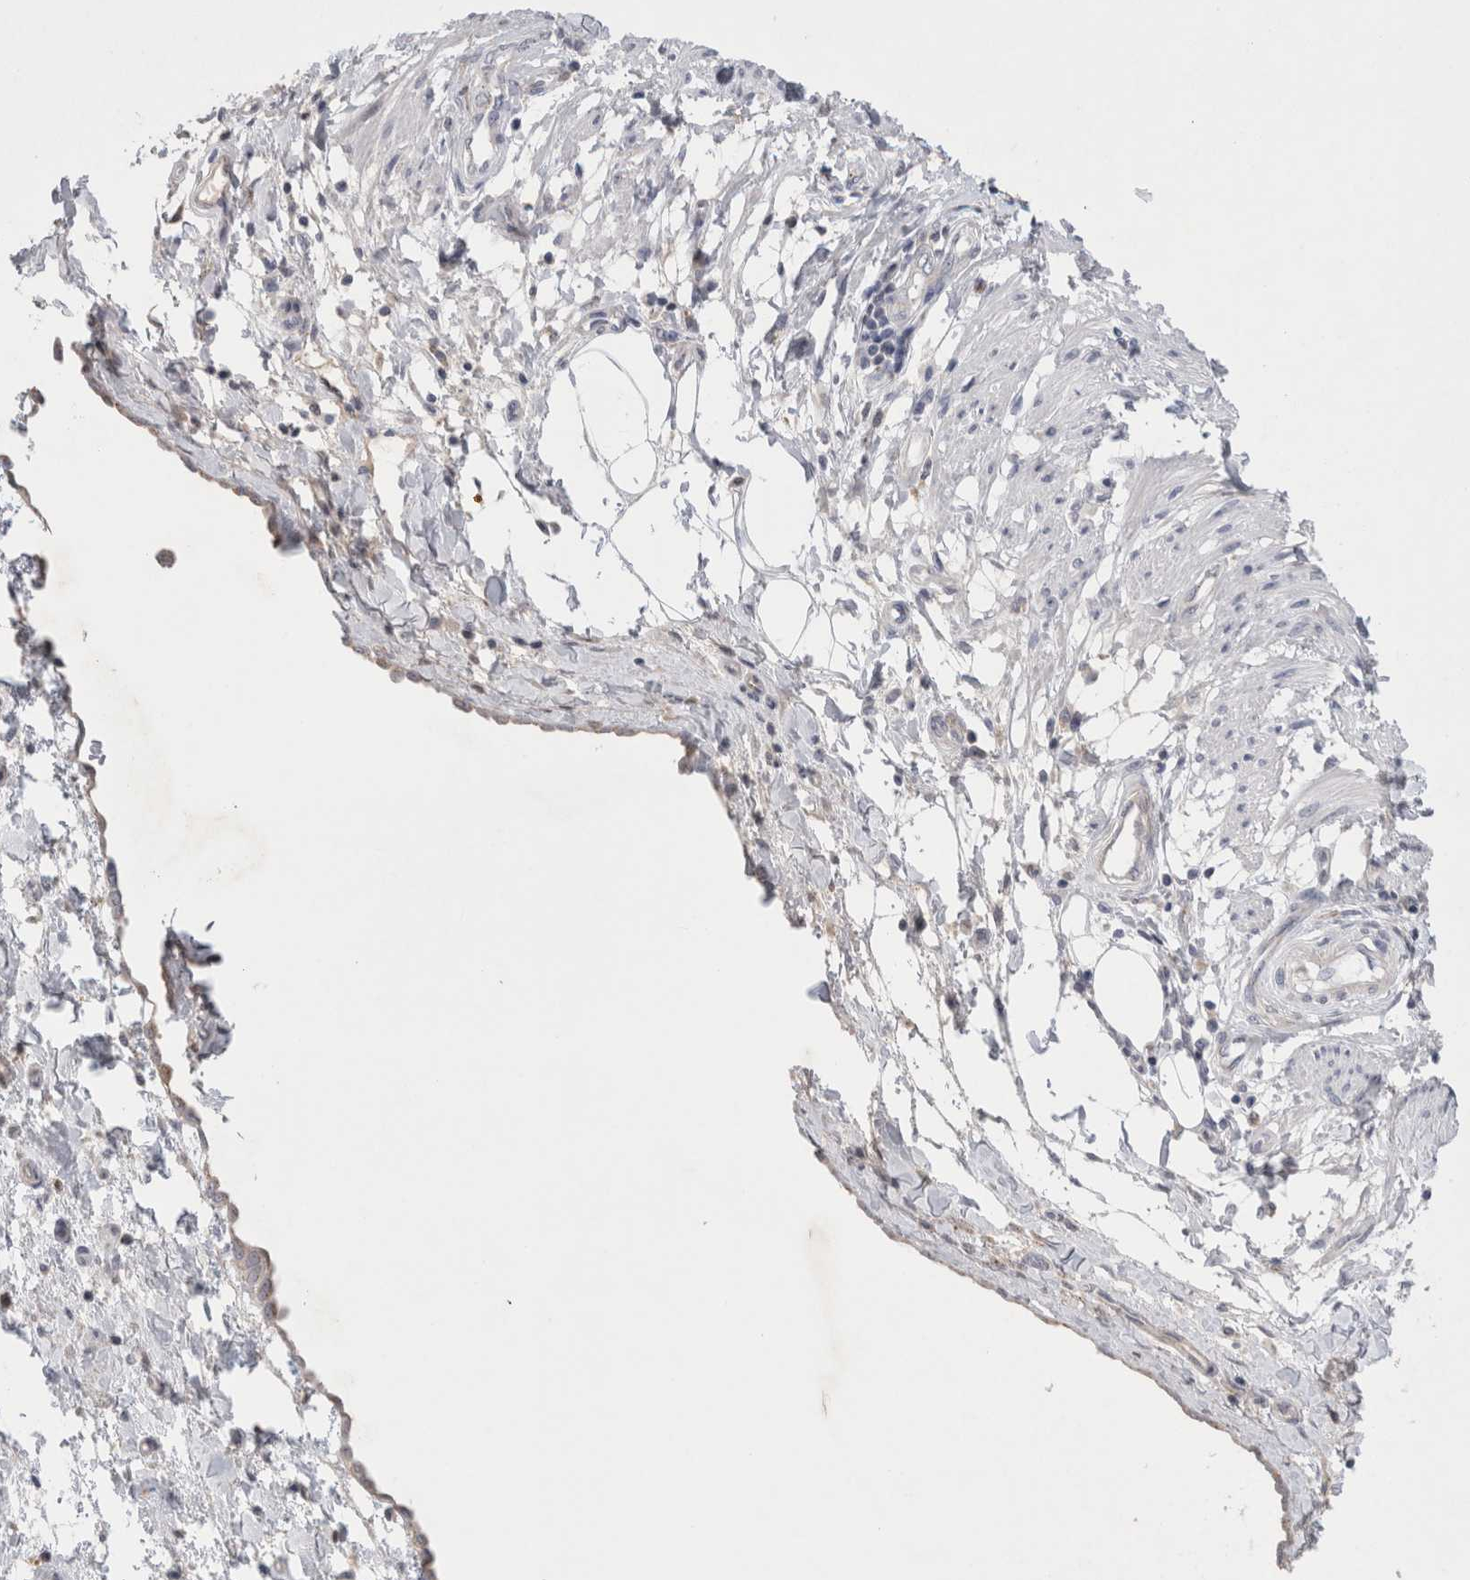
{"staining": {"intensity": "negative", "quantity": "none", "location": "none"}, "tissue": "smooth muscle", "cell_type": "Smooth muscle cells", "image_type": "normal", "snomed": [{"axis": "morphology", "description": "Normal tissue, NOS"}, {"axis": "morphology", "description": "Adenocarcinoma, NOS"}, {"axis": "topography", "description": "Smooth muscle"}, {"axis": "topography", "description": "Colon"}], "caption": "Immunohistochemistry image of normal smooth muscle stained for a protein (brown), which shows no expression in smooth muscle cells.", "gene": "GAA", "patient": {"sex": "male", "age": 14}}